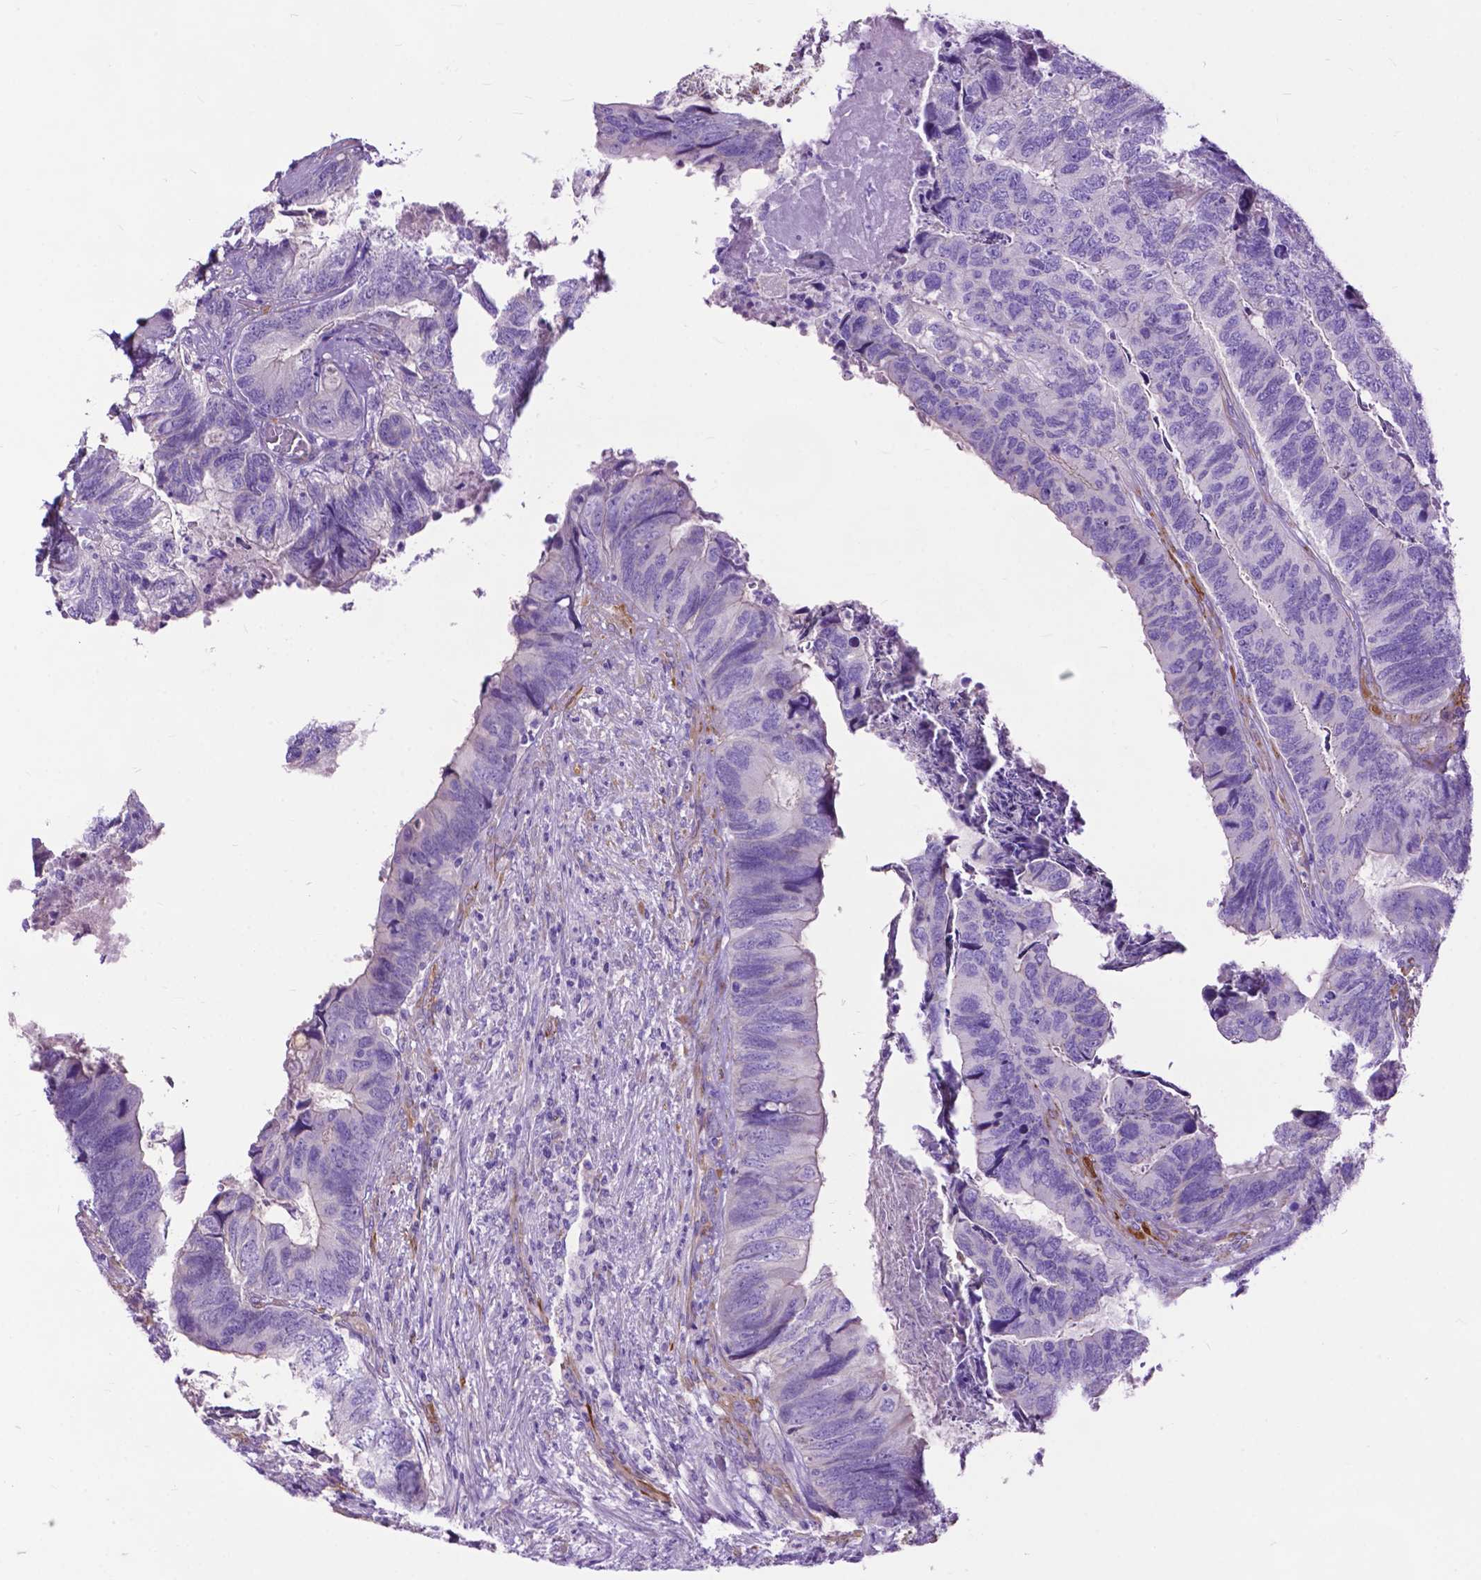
{"staining": {"intensity": "negative", "quantity": "none", "location": "none"}, "tissue": "colorectal cancer", "cell_type": "Tumor cells", "image_type": "cancer", "snomed": [{"axis": "morphology", "description": "Adenocarcinoma, NOS"}, {"axis": "topography", "description": "Colon"}], "caption": "Tumor cells are negative for brown protein staining in adenocarcinoma (colorectal). (DAB IHC with hematoxylin counter stain).", "gene": "PCDHA12", "patient": {"sex": "female", "age": 67}}